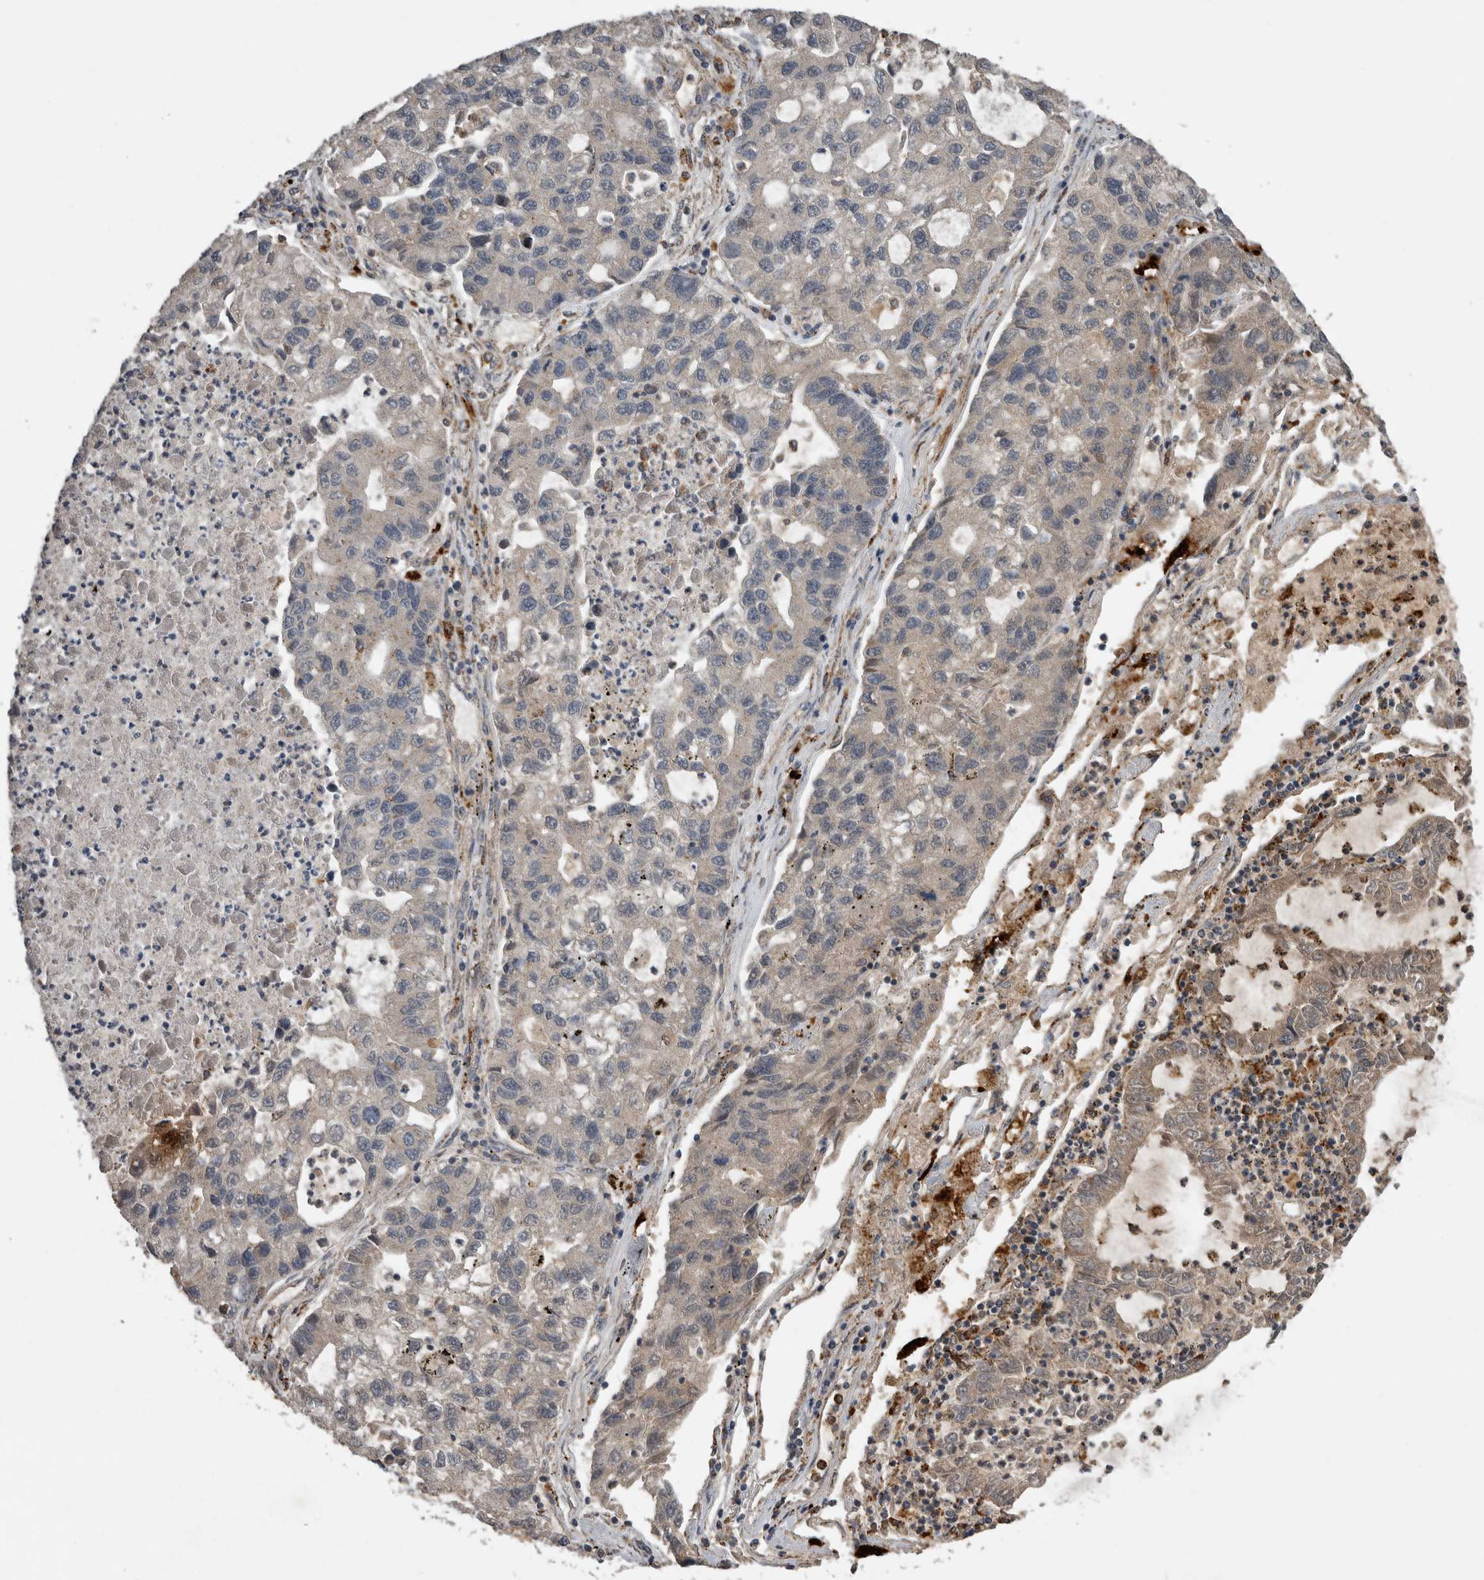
{"staining": {"intensity": "weak", "quantity": "25%-75%", "location": "cytoplasmic/membranous"}, "tissue": "lung cancer", "cell_type": "Tumor cells", "image_type": "cancer", "snomed": [{"axis": "morphology", "description": "Adenocarcinoma, NOS"}, {"axis": "topography", "description": "Lung"}], "caption": "IHC staining of lung cancer (adenocarcinoma), which reveals low levels of weak cytoplasmic/membranous positivity in about 25%-75% of tumor cells indicating weak cytoplasmic/membranous protein staining. The staining was performed using DAB (3,3'-diaminobenzidine) (brown) for protein detection and nuclei were counterstained in hematoxylin (blue).", "gene": "CTSZ", "patient": {"sex": "female", "age": 51}}